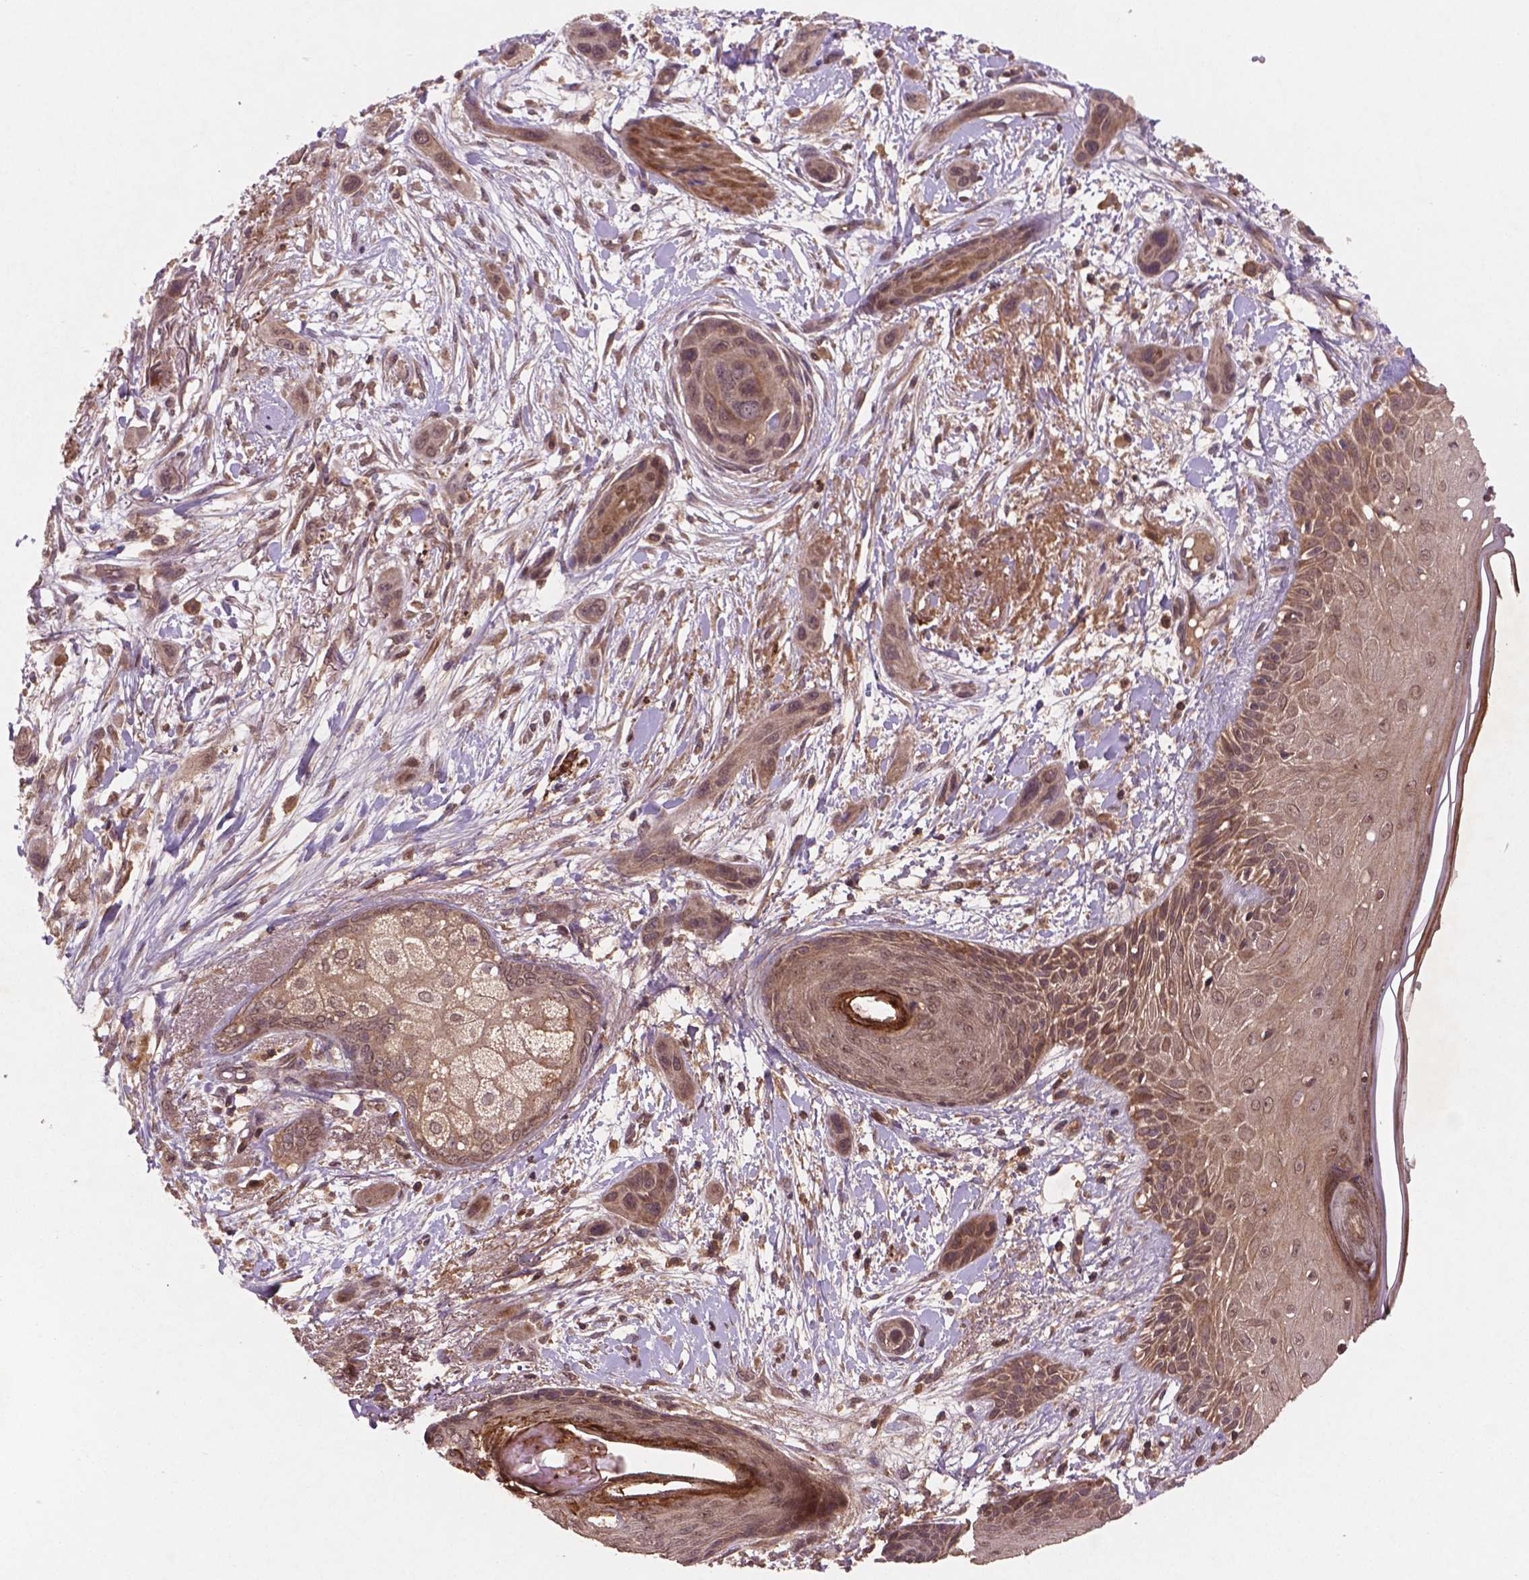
{"staining": {"intensity": "weak", "quantity": ">75%", "location": "cytoplasmic/membranous,nuclear"}, "tissue": "skin cancer", "cell_type": "Tumor cells", "image_type": "cancer", "snomed": [{"axis": "morphology", "description": "Squamous cell carcinoma, NOS"}, {"axis": "topography", "description": "Skin"}], "caption": "The histopathology image demonstrates staining of squamous cell carcinoma (skin), revealing weak cytoplasmic/membranous and nuclear protein staining (brown color) within tumor cells.", "gene": "NIPAL2", "patient": {"sex": "male", "age": 79}}